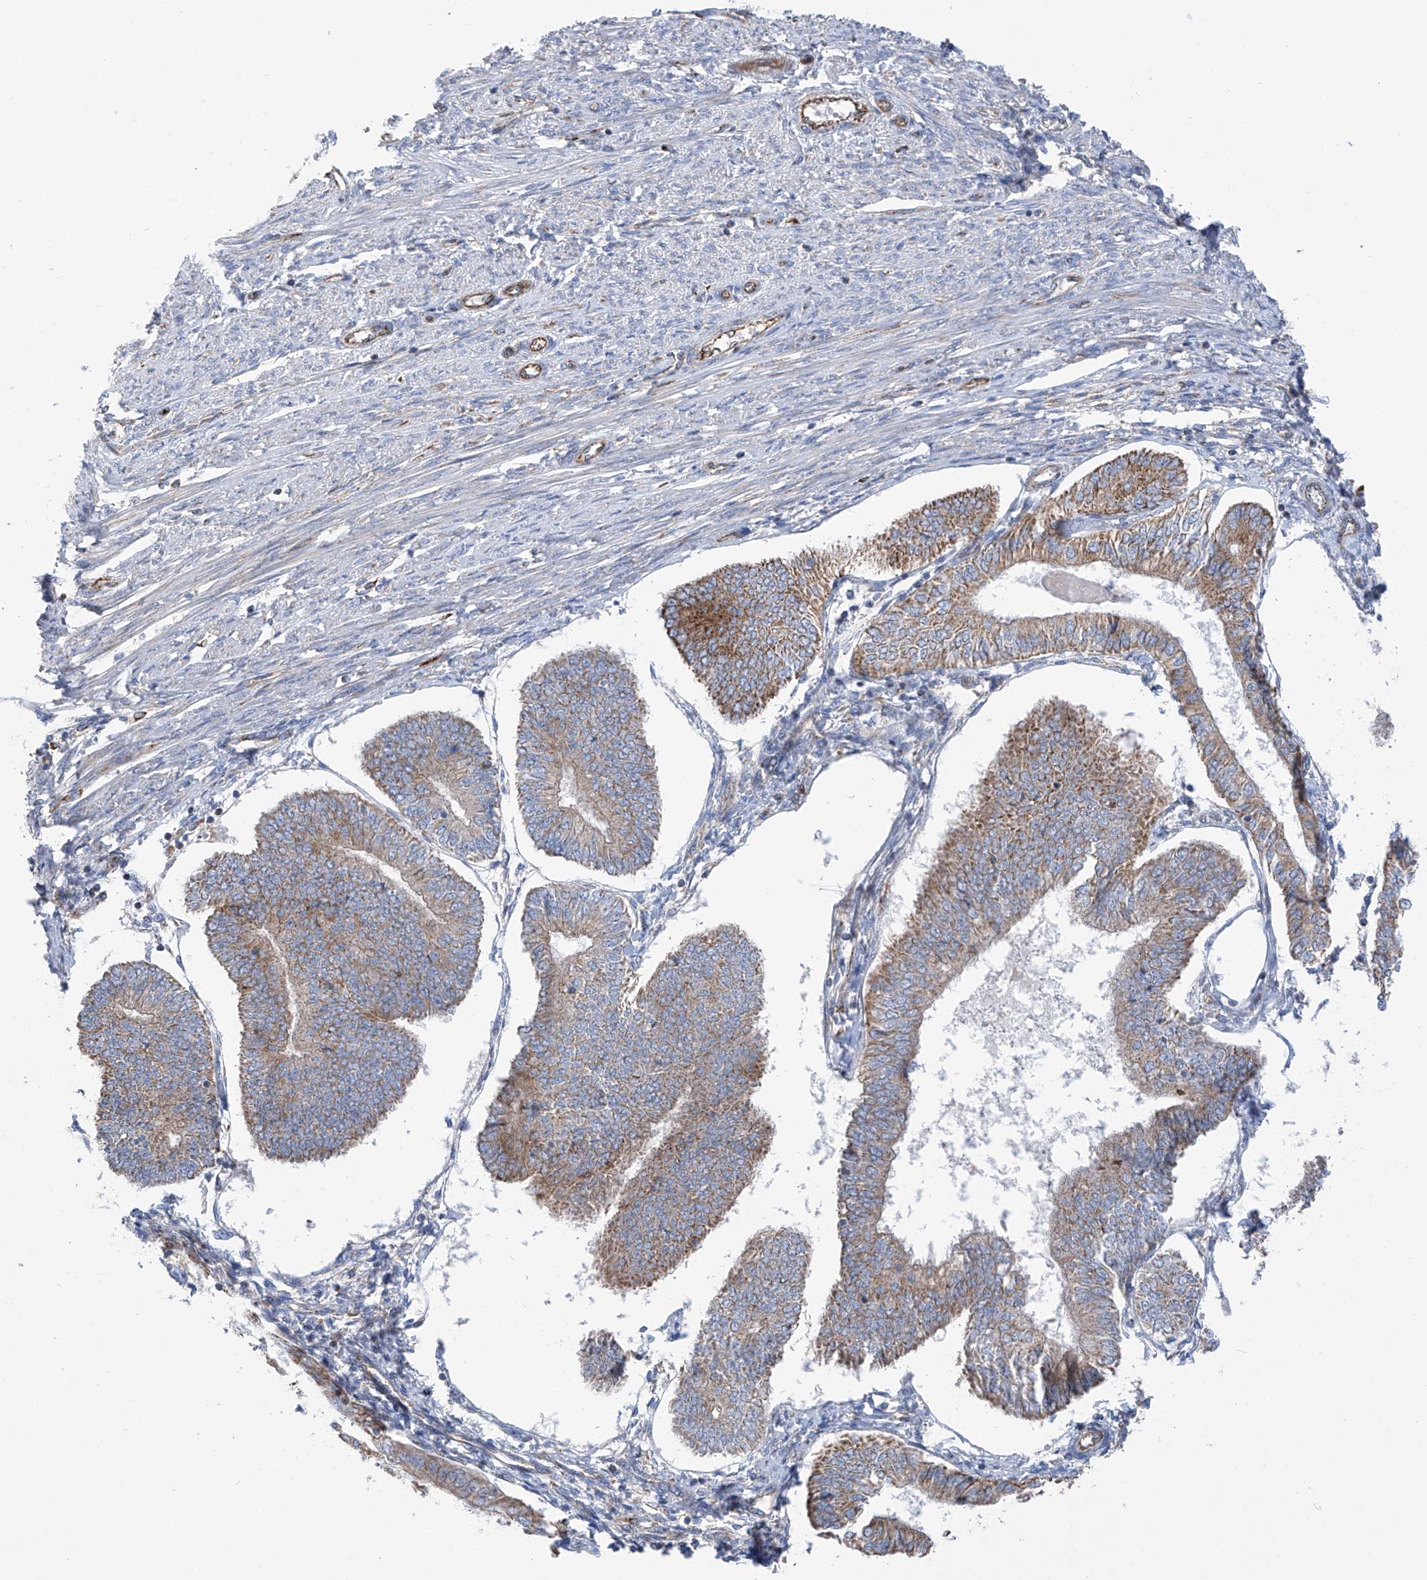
{"staining": {"intensity": "moderate", "quantity": "25%-75%", "location": "cytoplasmic/membranous"}, "tissue": "endometrial cancer", "cell_type": "Tumor cells", "image_type": "cancer", "snomed": [{"axis": "morphology", "description": "Adenocarcinoma, NOS"}, {"axis": "topography", "description": "Endometrium"}], "caption": "Protein staining of adenocarcinoma (endometrial) tissue displays moderate cytoplasmic/membranous expression in about 25%-75% of tumor cells. (DAB (3,3'-diaminobenzidine) IHC, brown staining for protein, blue staining for nuclei).", "gene": "EIF5B", "patient": {"sex": "female", "age": 58}}